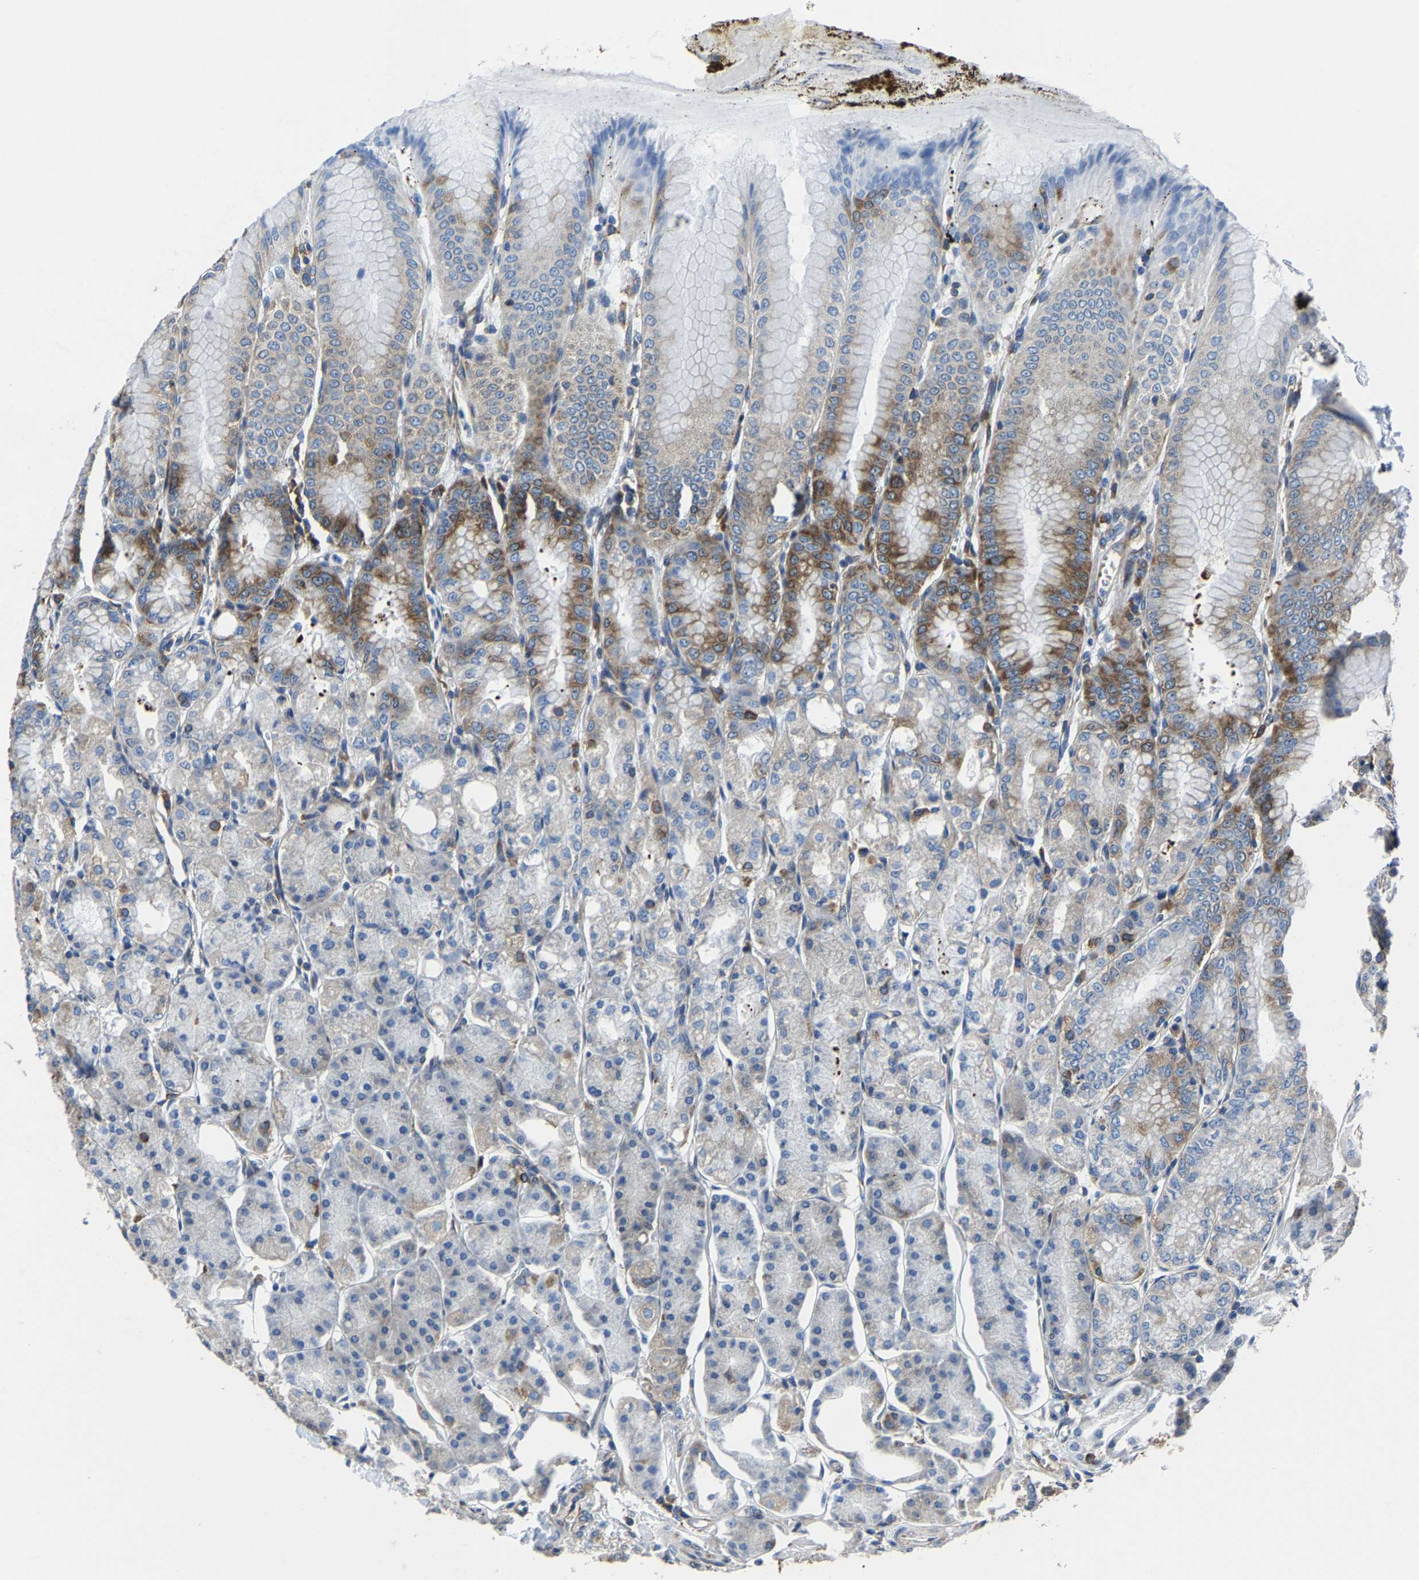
{"staining": {"intensity": "strong", "quantity": ">75%", "location": "cytoplasmic/membranous"}, "tissue": "stomach", "cell_type": "Glandular cells", "image_type": "normal", "snomed": [{"axis": "morphology", "description": "Normal tissue, NOS"}, {"axis": "topography", "description": "Stomach, lower"}], "caption": "This is a micrograph of immunohistochemistry staining of benign stomach, which shows strong positivity in the cytoplasmic/membranous of glandular cells.", "gene": "G3BP2", "patient": {"sex": "male", "age": 71}}